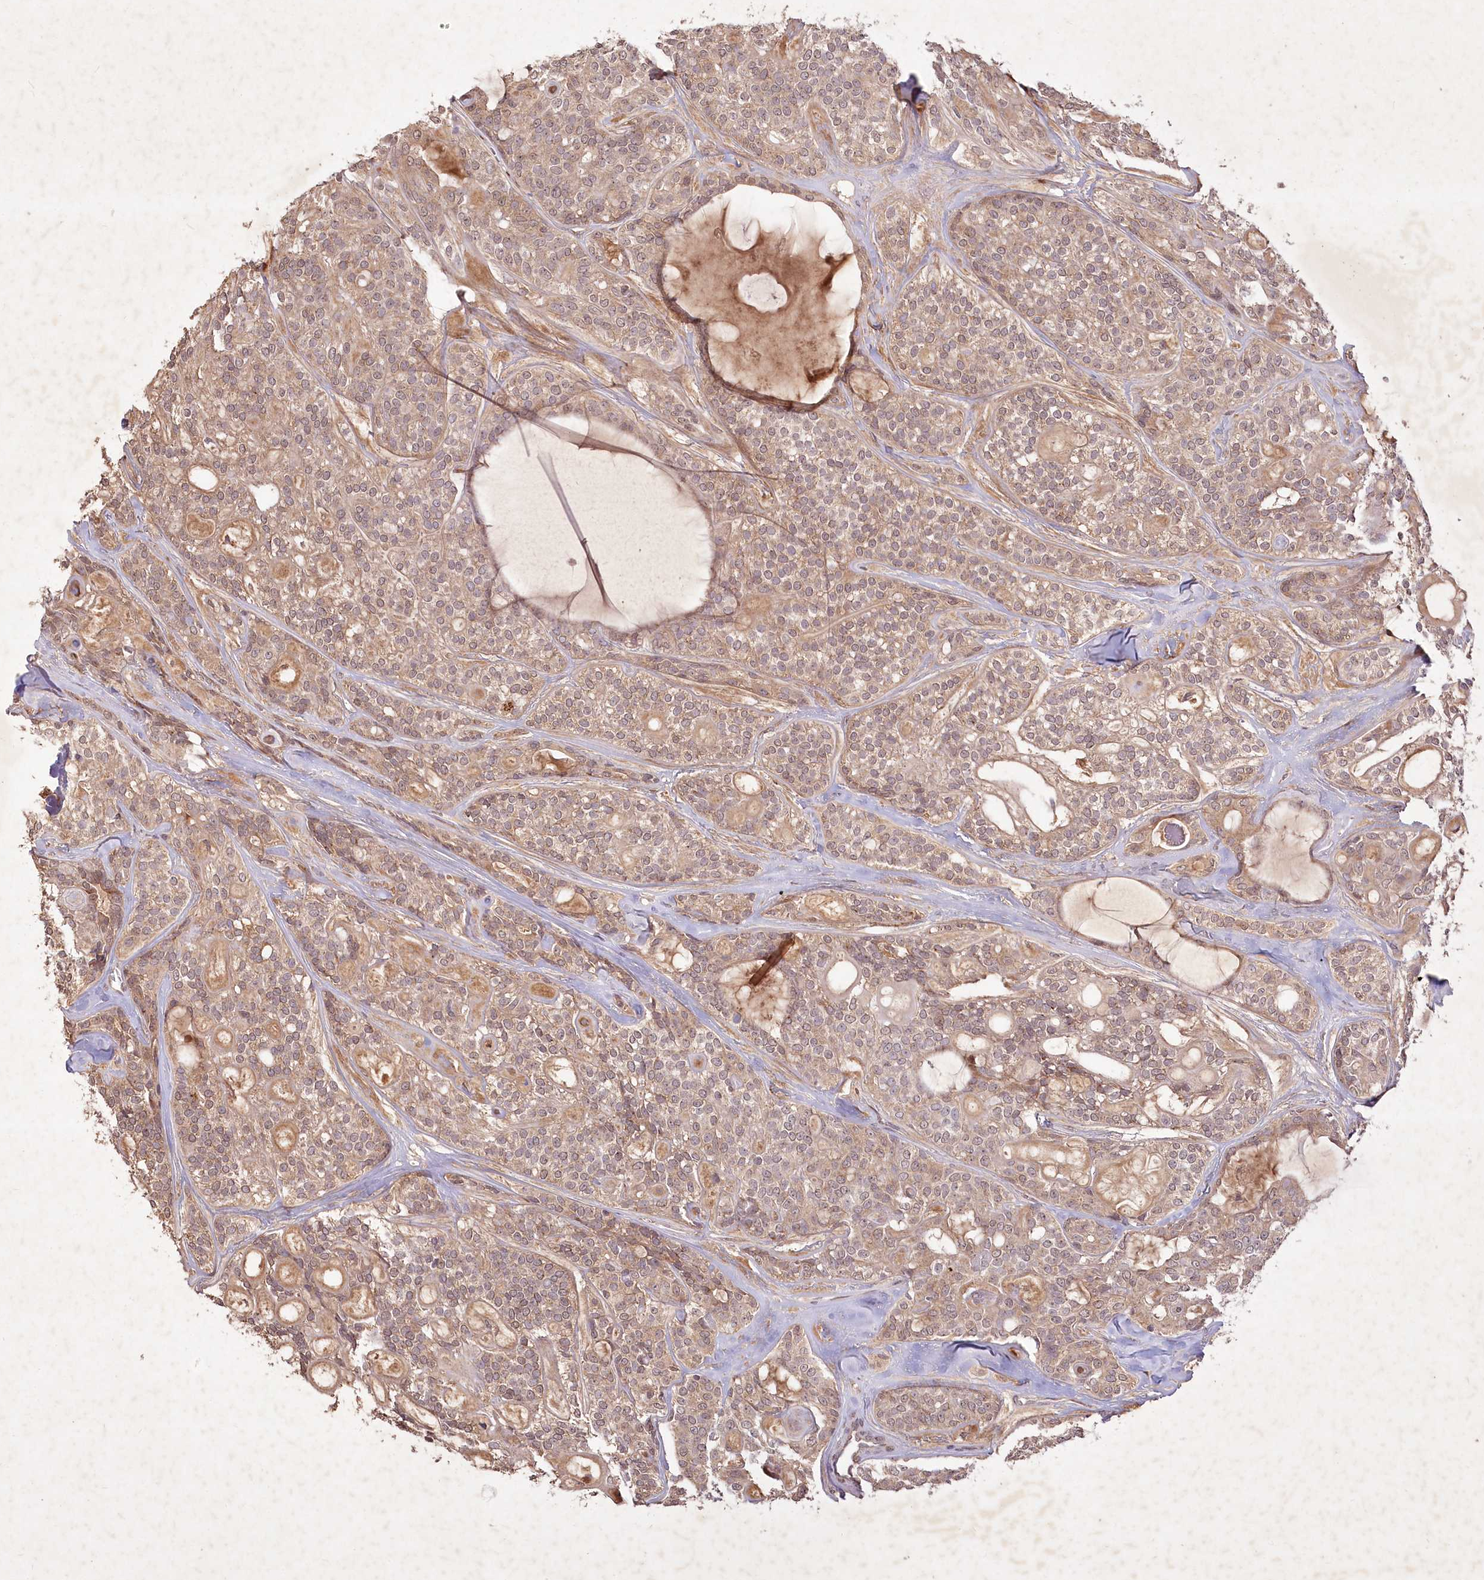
{"staining": {"intensity": "weak", "quantity": ">75%", "location": "cytoplasmic/membranous"}, "tissue": "head and neck cancer", "cell_type": "Tumor cells", "image_type": "cancer", "snomed": [{"axis": "morphology", "description": "Adenocarcinoma, NOS"}, {"axis": "topography", "description": "Head-Neck"}], "caption": "Immunohistochemical staining of human adenocarcinoma (head and neck) displays low levels of weak cytoplasmic/membranous protein staining in about >75% of tumor cells.", "gene": "IRAK1BP1", "patient": {"sex": "male", "age": 66}}